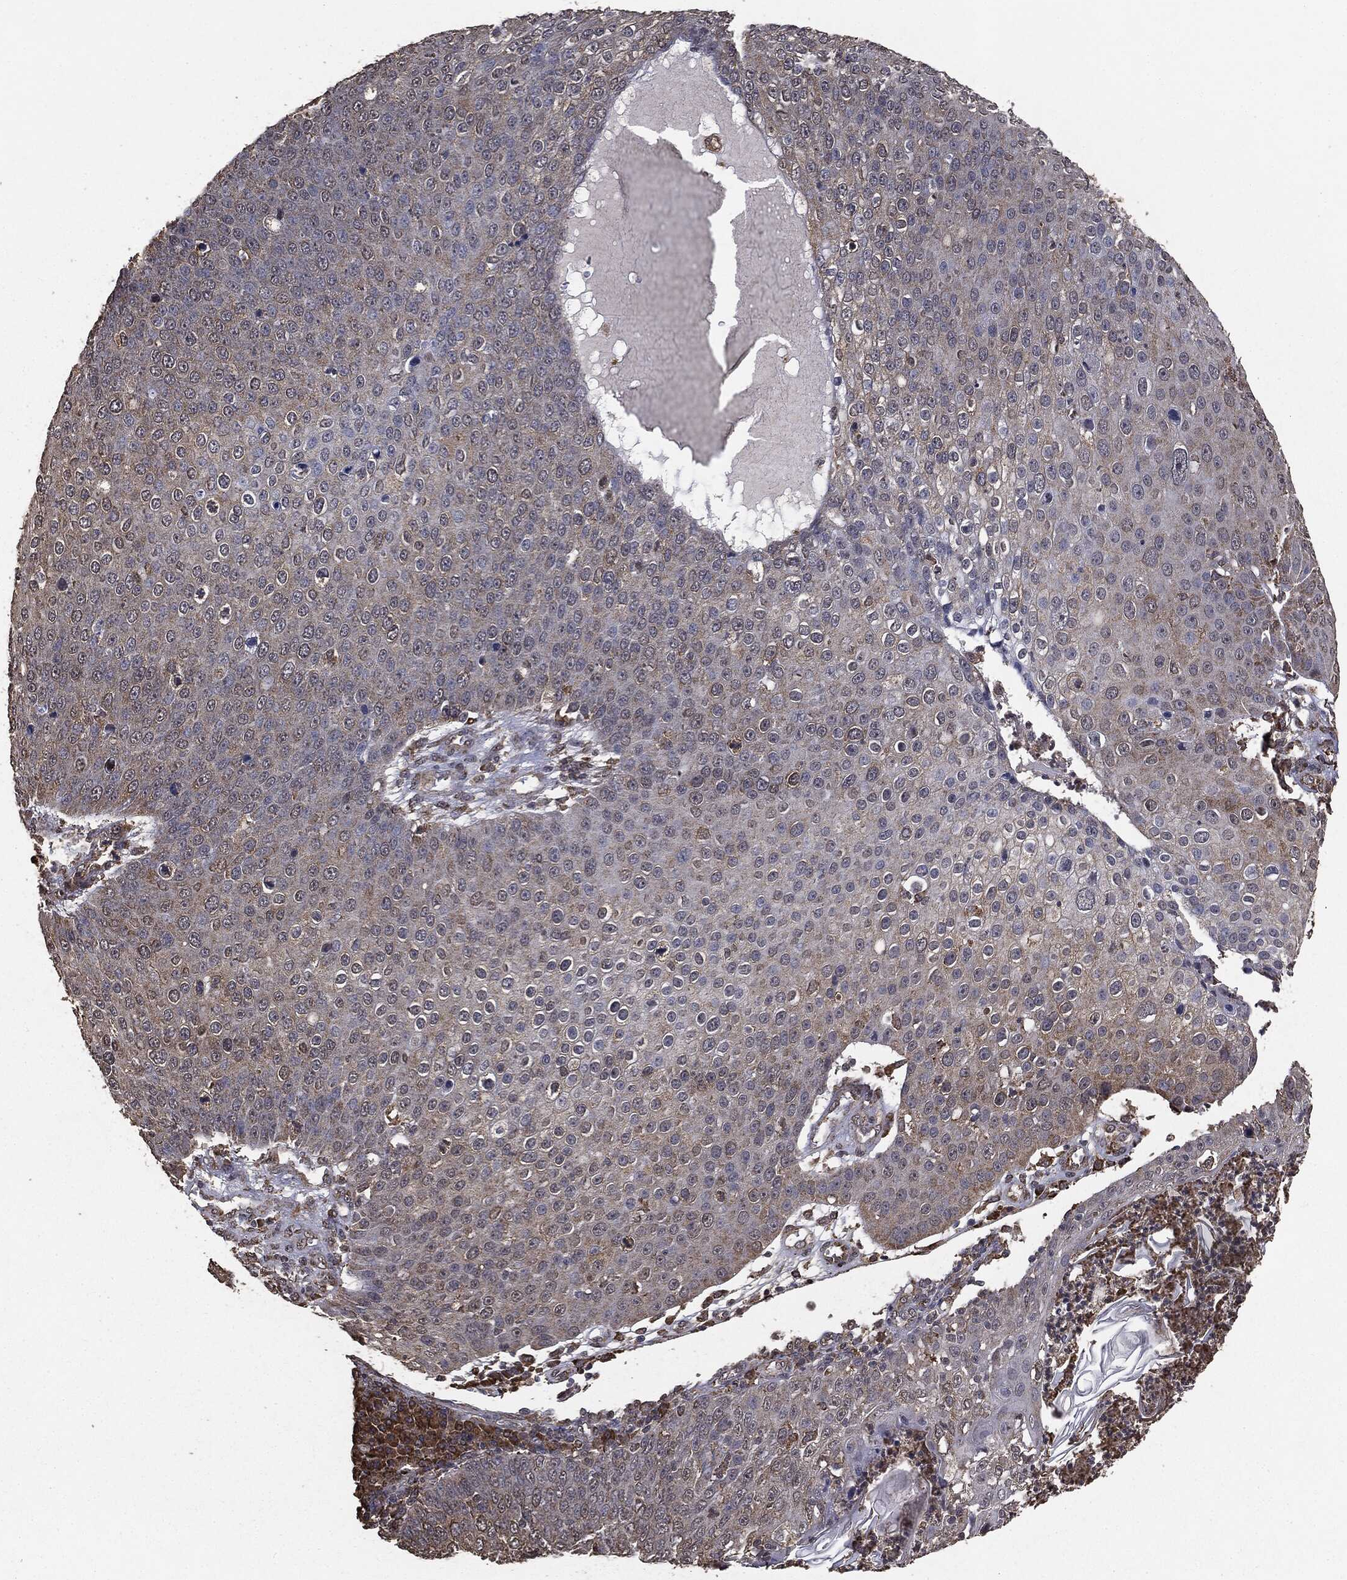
{"staining": {"intensity": "negative", "quantity": "none", "location": "none"}, "tissue": "skin cancer", "cell_type": "Tumor cells", "image_type": "cancer", "snomed": [{"axis": "morphology", "description": "Squamous cell carcinoma, NOS"}, {"axis": "topography", "description": "Skin"}], "caption": "The immunohistochemistry photomicrograph has no significant expression in tumor cells of squamous cell carcinoma (skin) tissue.", "gene": "MTOR", "patient": {"sex": "male", "age": 71}}